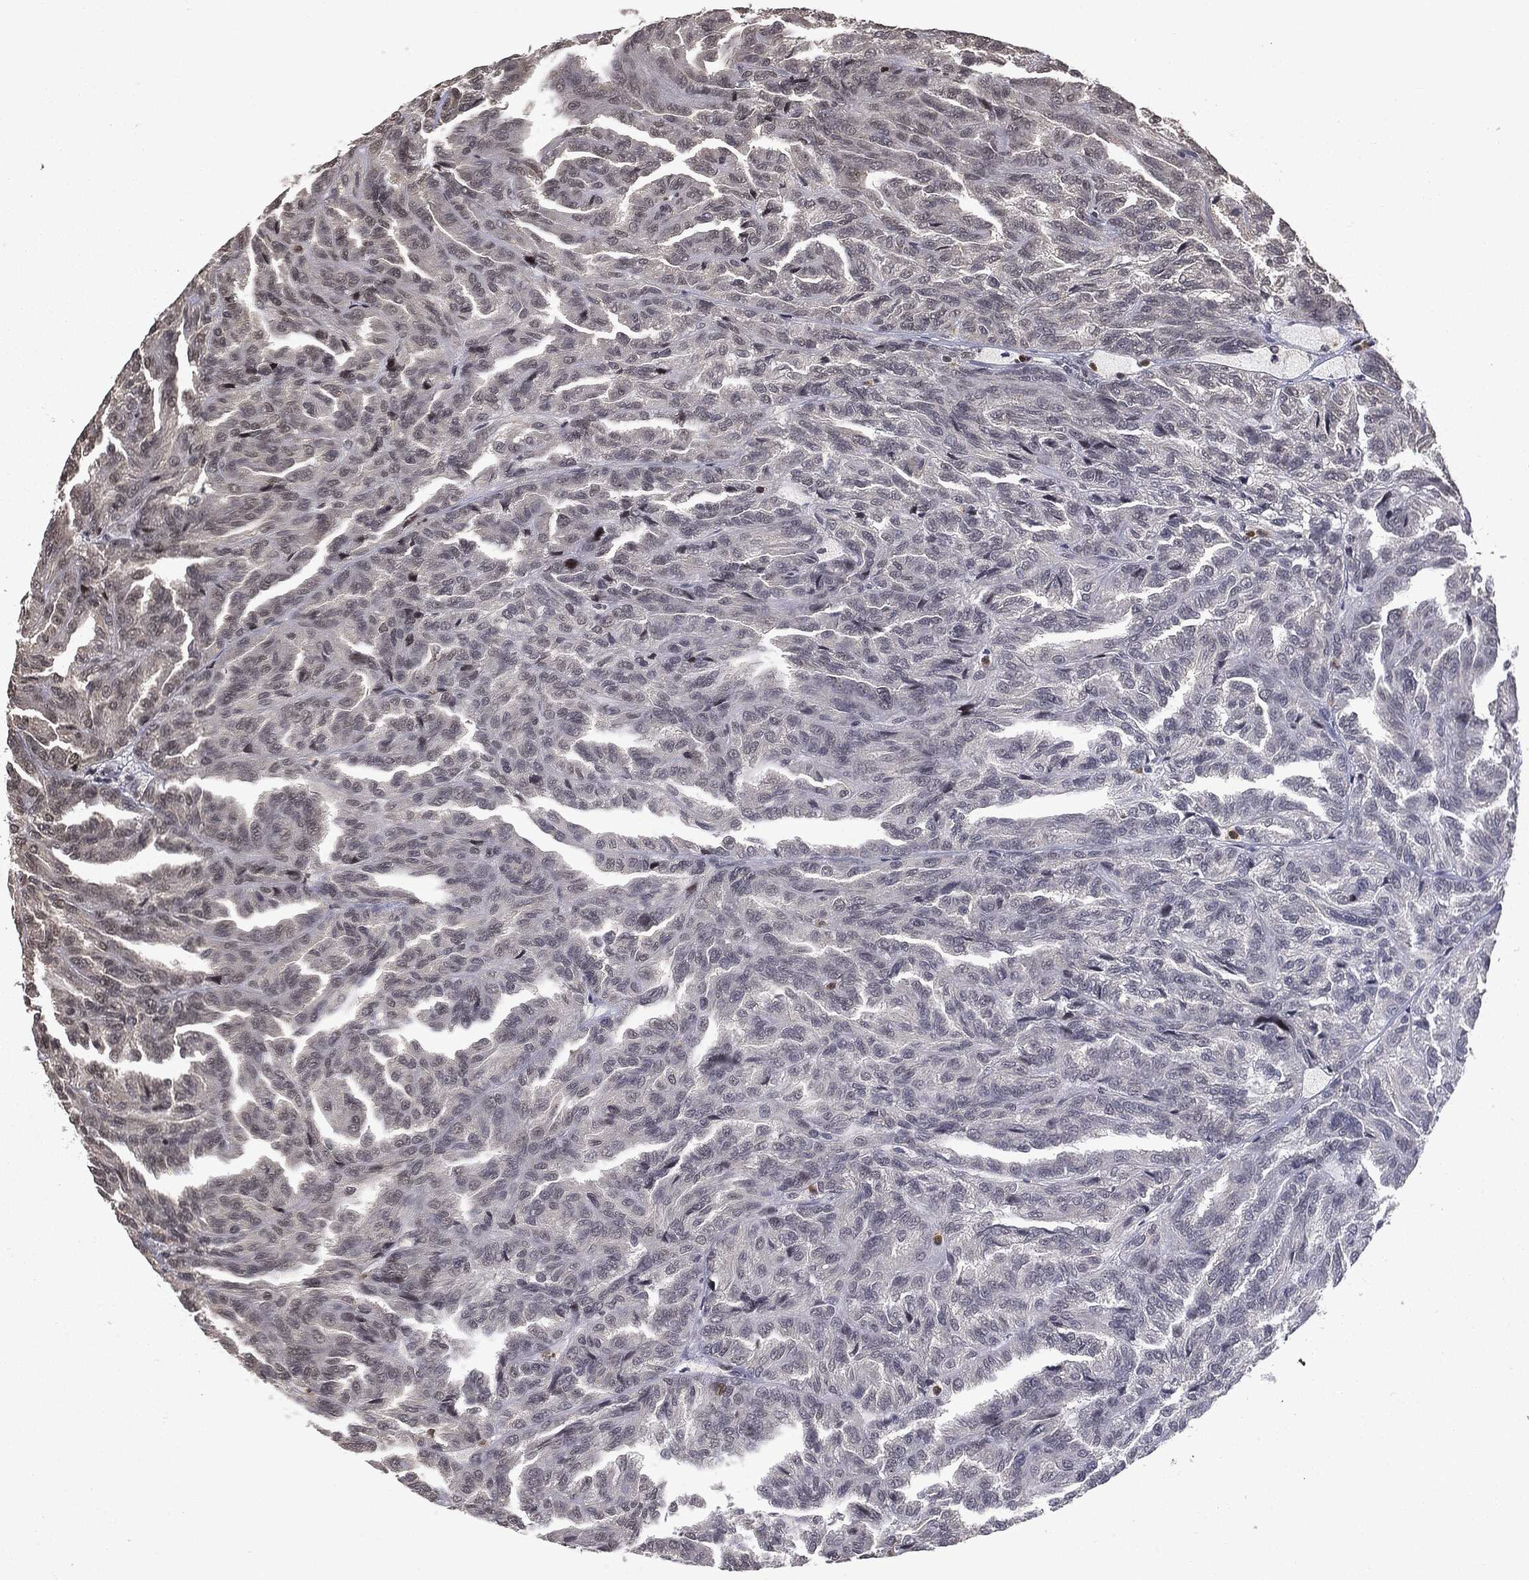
{"staining": {"intensity": "weak", "quantity": "25%-75%", "location": "cytoplasmic/membranous"}, "tissue": "renal cancer", "cell_type": "Tumor cells", "image_type": "cancer", "snomed": [{"axis": "morphology", "description": "Adenocarcinoma, NOS"}, {"axis": "topography", "description": "Kidney"}], "caption": "A photomicrograph of human adenocarcinoma (renal) stained for a protein displays weak cytoplasmic/membranous brown staining in tumor cells. The staining is performed using DAB (3,3'-diaminobenzidine) brown chromogen to label protein expression. The nuclei are counter-stained blue using hematoxylin.", "gene": "CTDP1", "patient": {"sex": "male", "age": 79}}